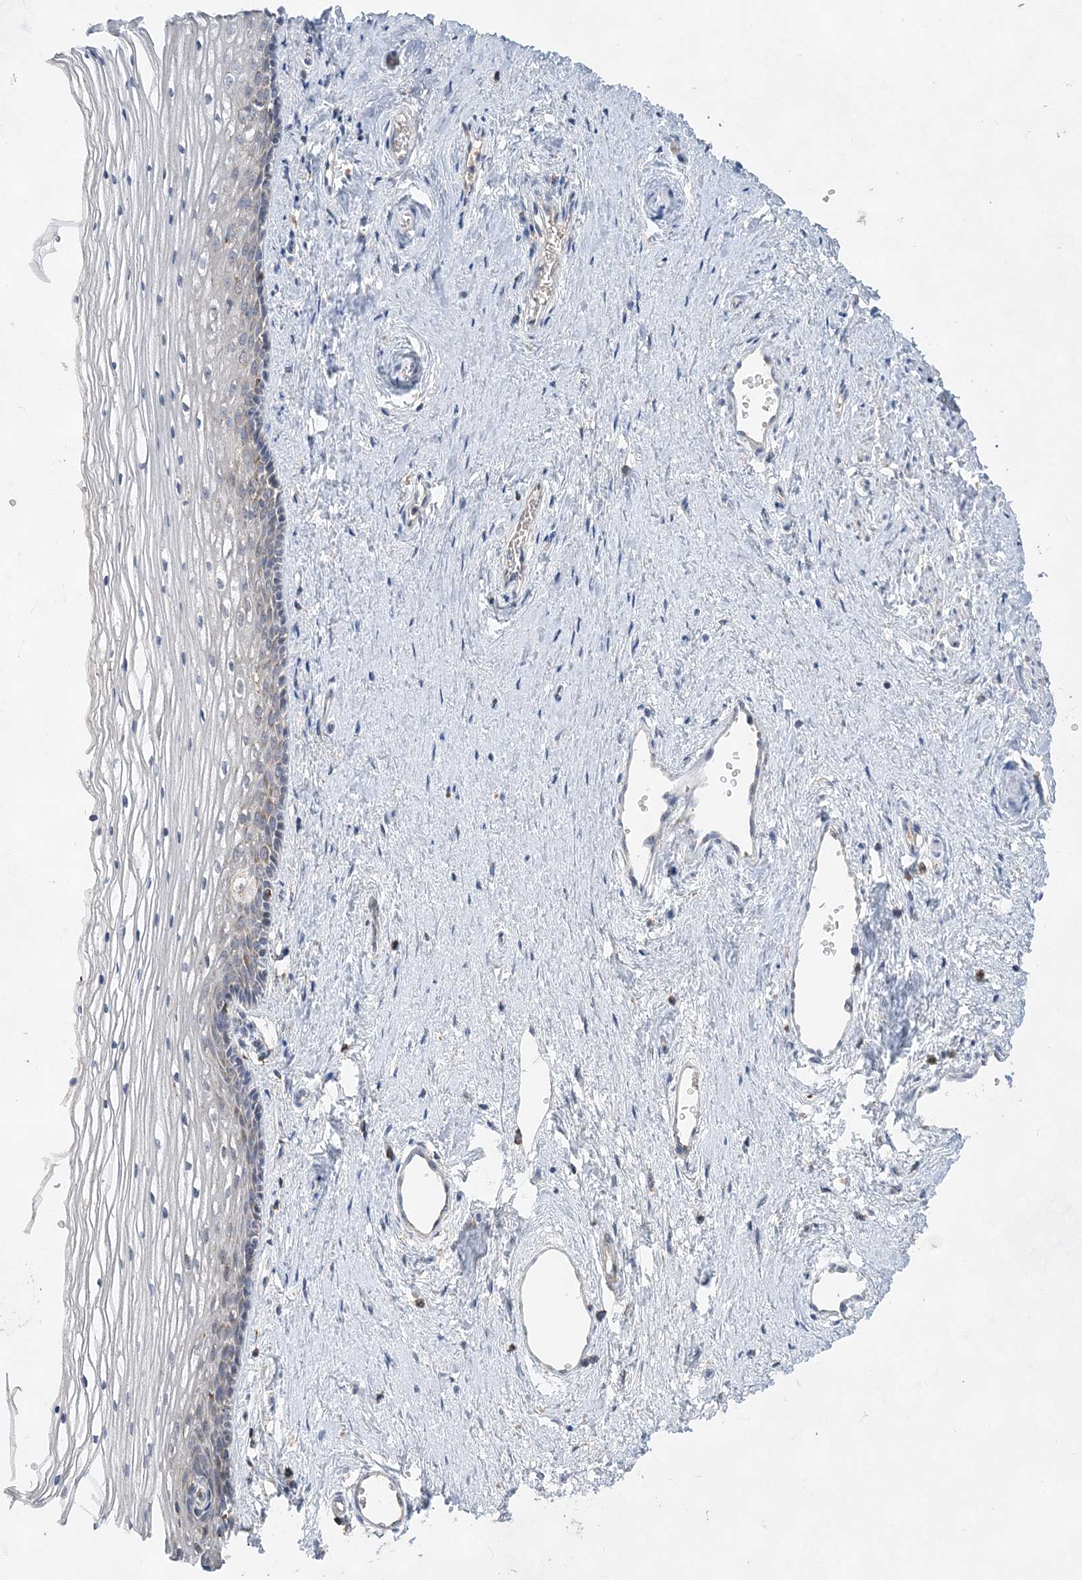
{"staining": {"intensity": "negative", "quantity": "none", "location": "none"}, "tissue": "vagina", "cell_type": "Squamous epithelial cells", "image_type": "normal", "snomed": [{"axis": "morphology", "description": "Normal tissue, NOS"}, {"axis": "topography", "description": "Vagina"}], "caption": "This is an IHC photomicrograph of normal vagina. There is no expression in squamous epithelial cells.", "gene": "TRAPPC13", "patient": {"sex": "female", "age": 46}}